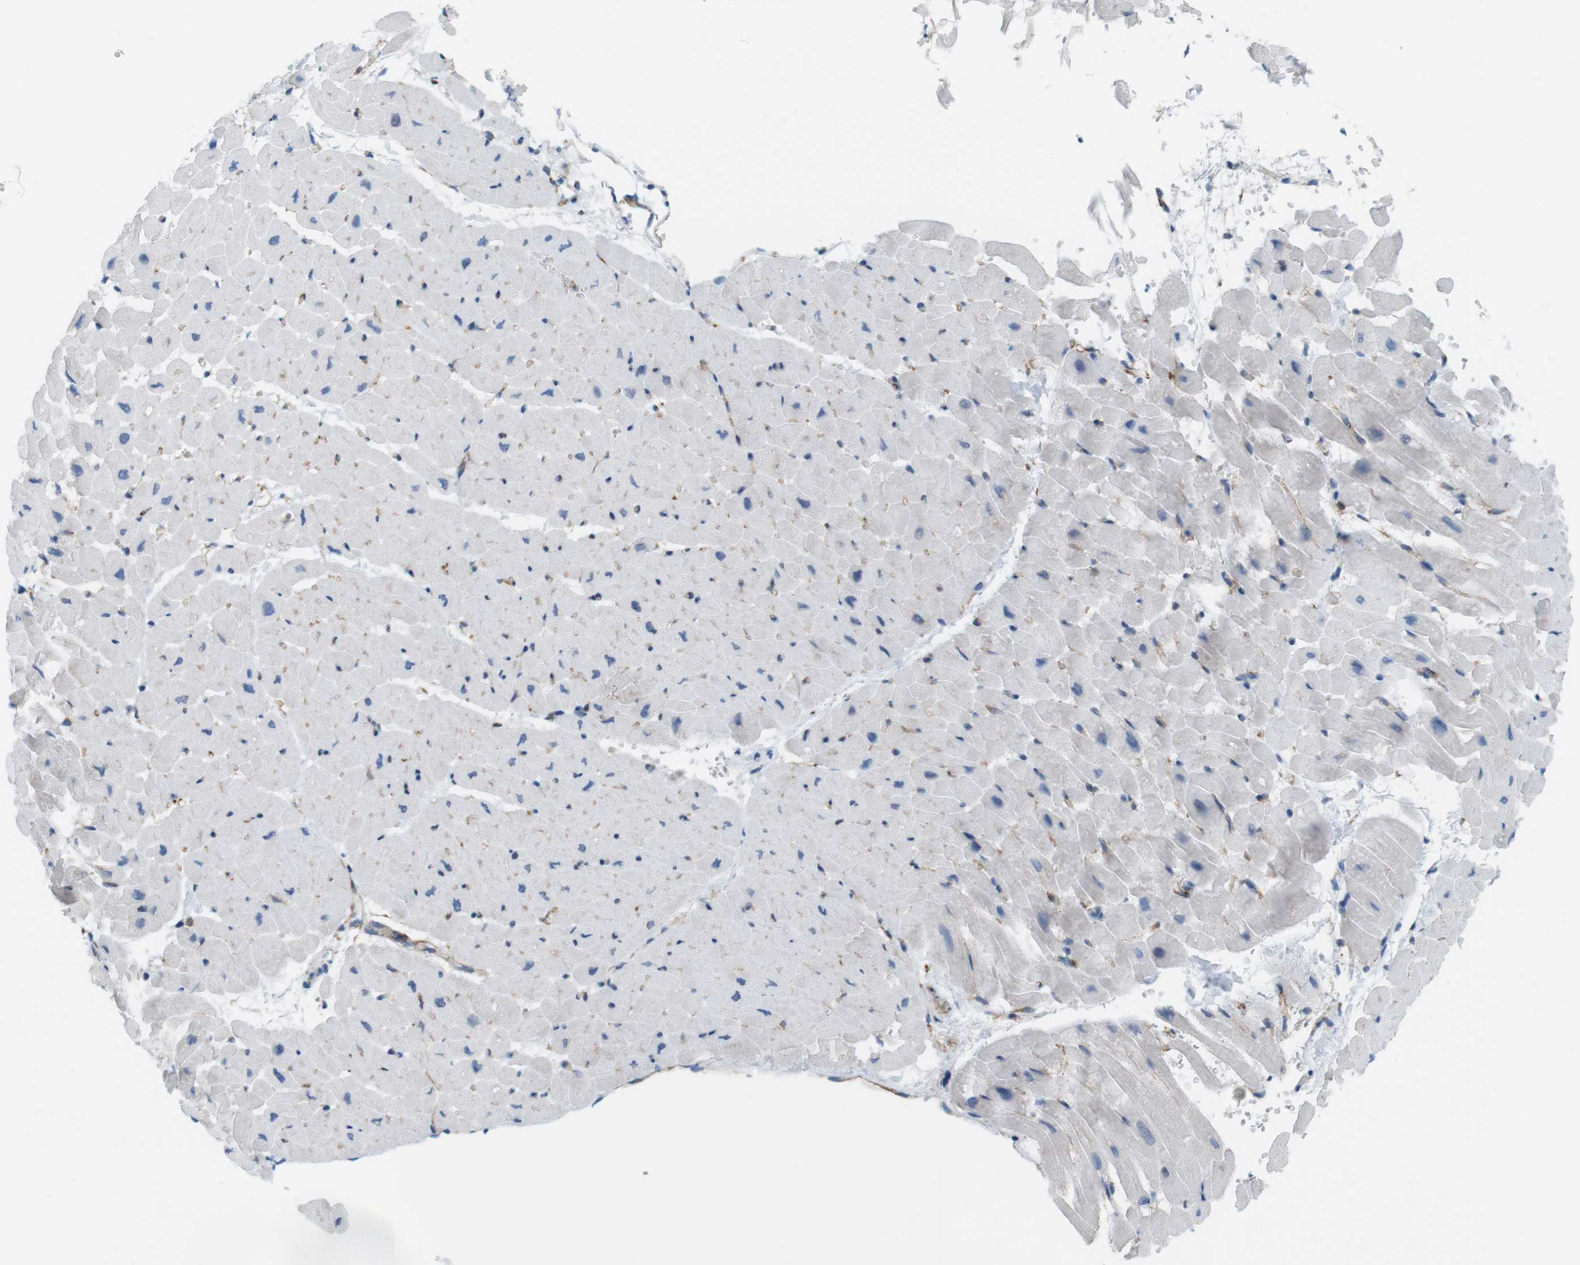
{"staining": {"intensity": "negative", "quantity": "none", "location": "none"}, "tissue": "heart muscle", "cell_type": "Cardiomyocytes", "image_type": "normal", "snomed": [{"axis": "morphology", "description": "Normal tissue, NOS"}, {"axis": "topography", "description": "Heart"}], "caption": "DAB (3,3'-diaminobenzidine) immunohistochemical staining of unremarkable heart muscle reveals no significant positivity in cardiomyocytes.", "gene": "MYH9", "patient": {"sex": "male", "age": 45}}